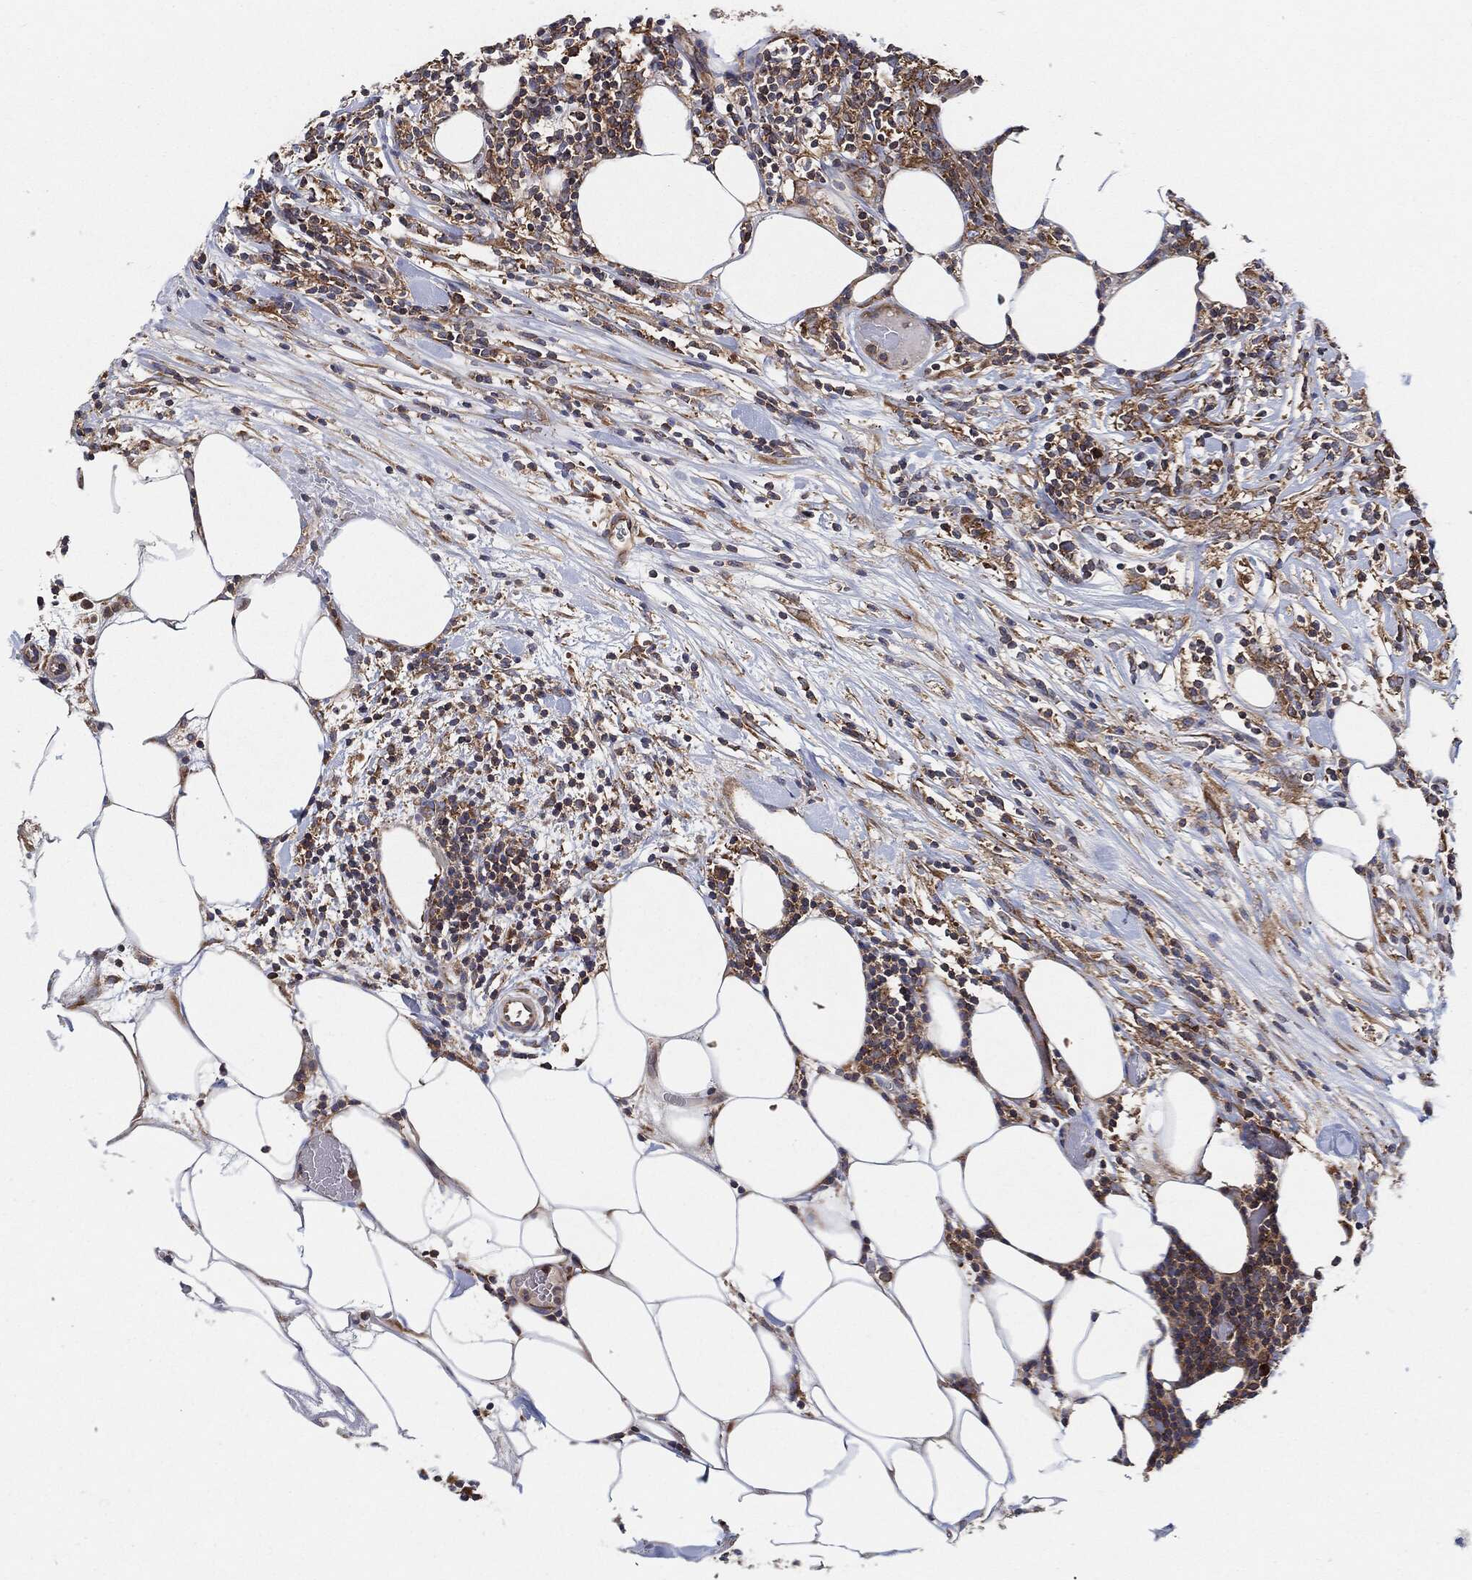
{"staining": {"intensity": "moderate", "quantity": "25%-75%", "location": "cytoplasmic/membranous"}, "tissue": "lymphoma", "cell_type": "Tumor cells", "image_type": "cancer", "snomed": [{"axis": "morphology", "description": "Malignant lymphoma, non-Hodgkin's type, High grade"}, {"axis": "topography", "description": "Lymph node"}], "caption": "Moderate cytoplasmic/membranous positivity is present in approximately 25%-75% of tumor cells in malignant lymphoma, non-Hodgkin's type (high-grade).", "gene": "EIF2S2", "patient": {"sex": "female", "age": 84}}